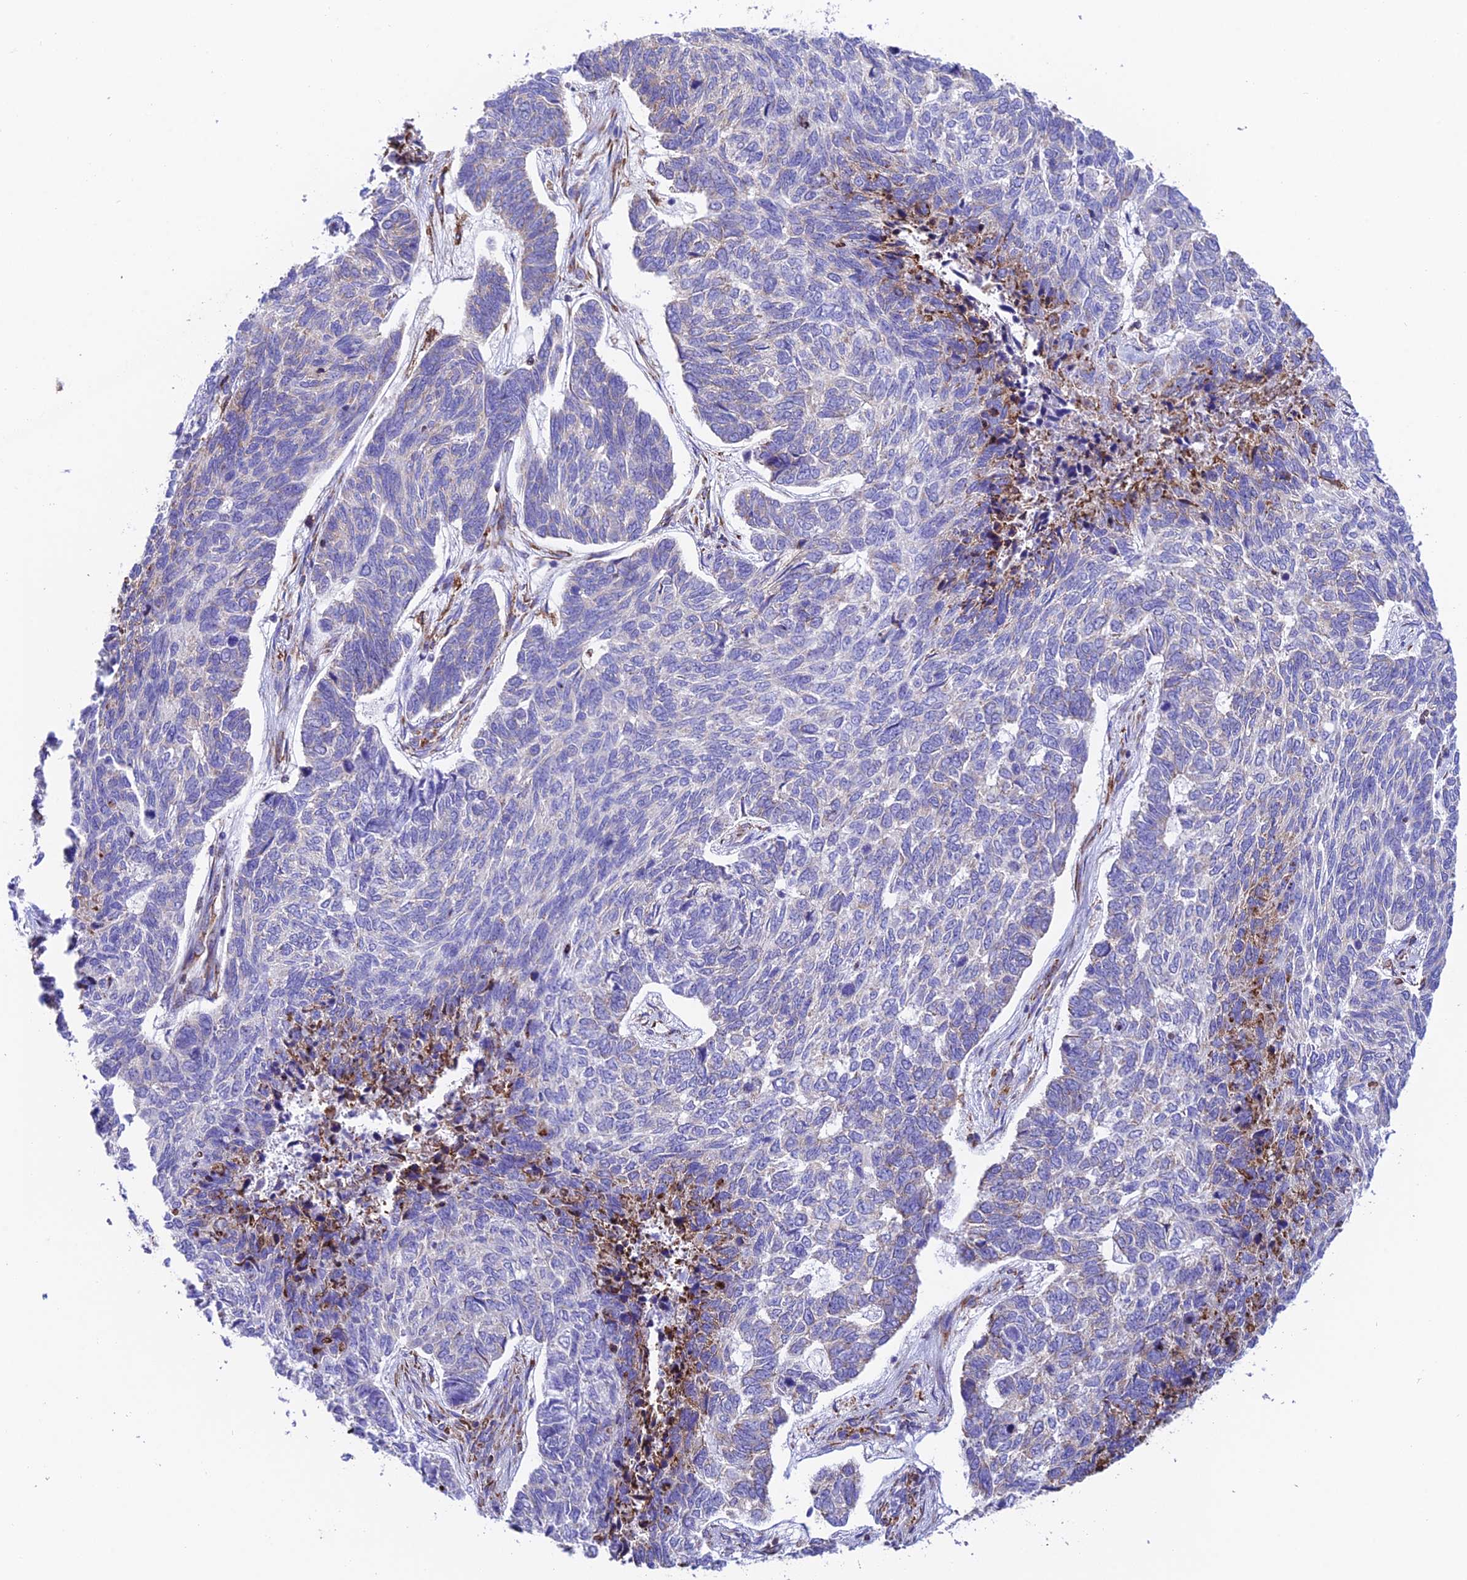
{"staining": {"intensity": "moderate", "quantity": "<25%", "location": "cytoplasmic/membranous"}, "tissue": "skin cancer", "cell_type": "Tumor cells", "image_type": "cancer", "snomed": [{"axis": "morphology", "description": "Basal cell carcinoma"}, {"axis": "topography", "description": "Skin"}], "caption": "Immunohistochemistry histopathology image of skin cancer (basal cell carcinoma) stained for a protein (brown), which displays low levels of moderate cytoplasmic/membranous expression in about <25% of tumor cells.", "gene": "TUBGCP6", "patient": {"sex": "female", "age": 65}}